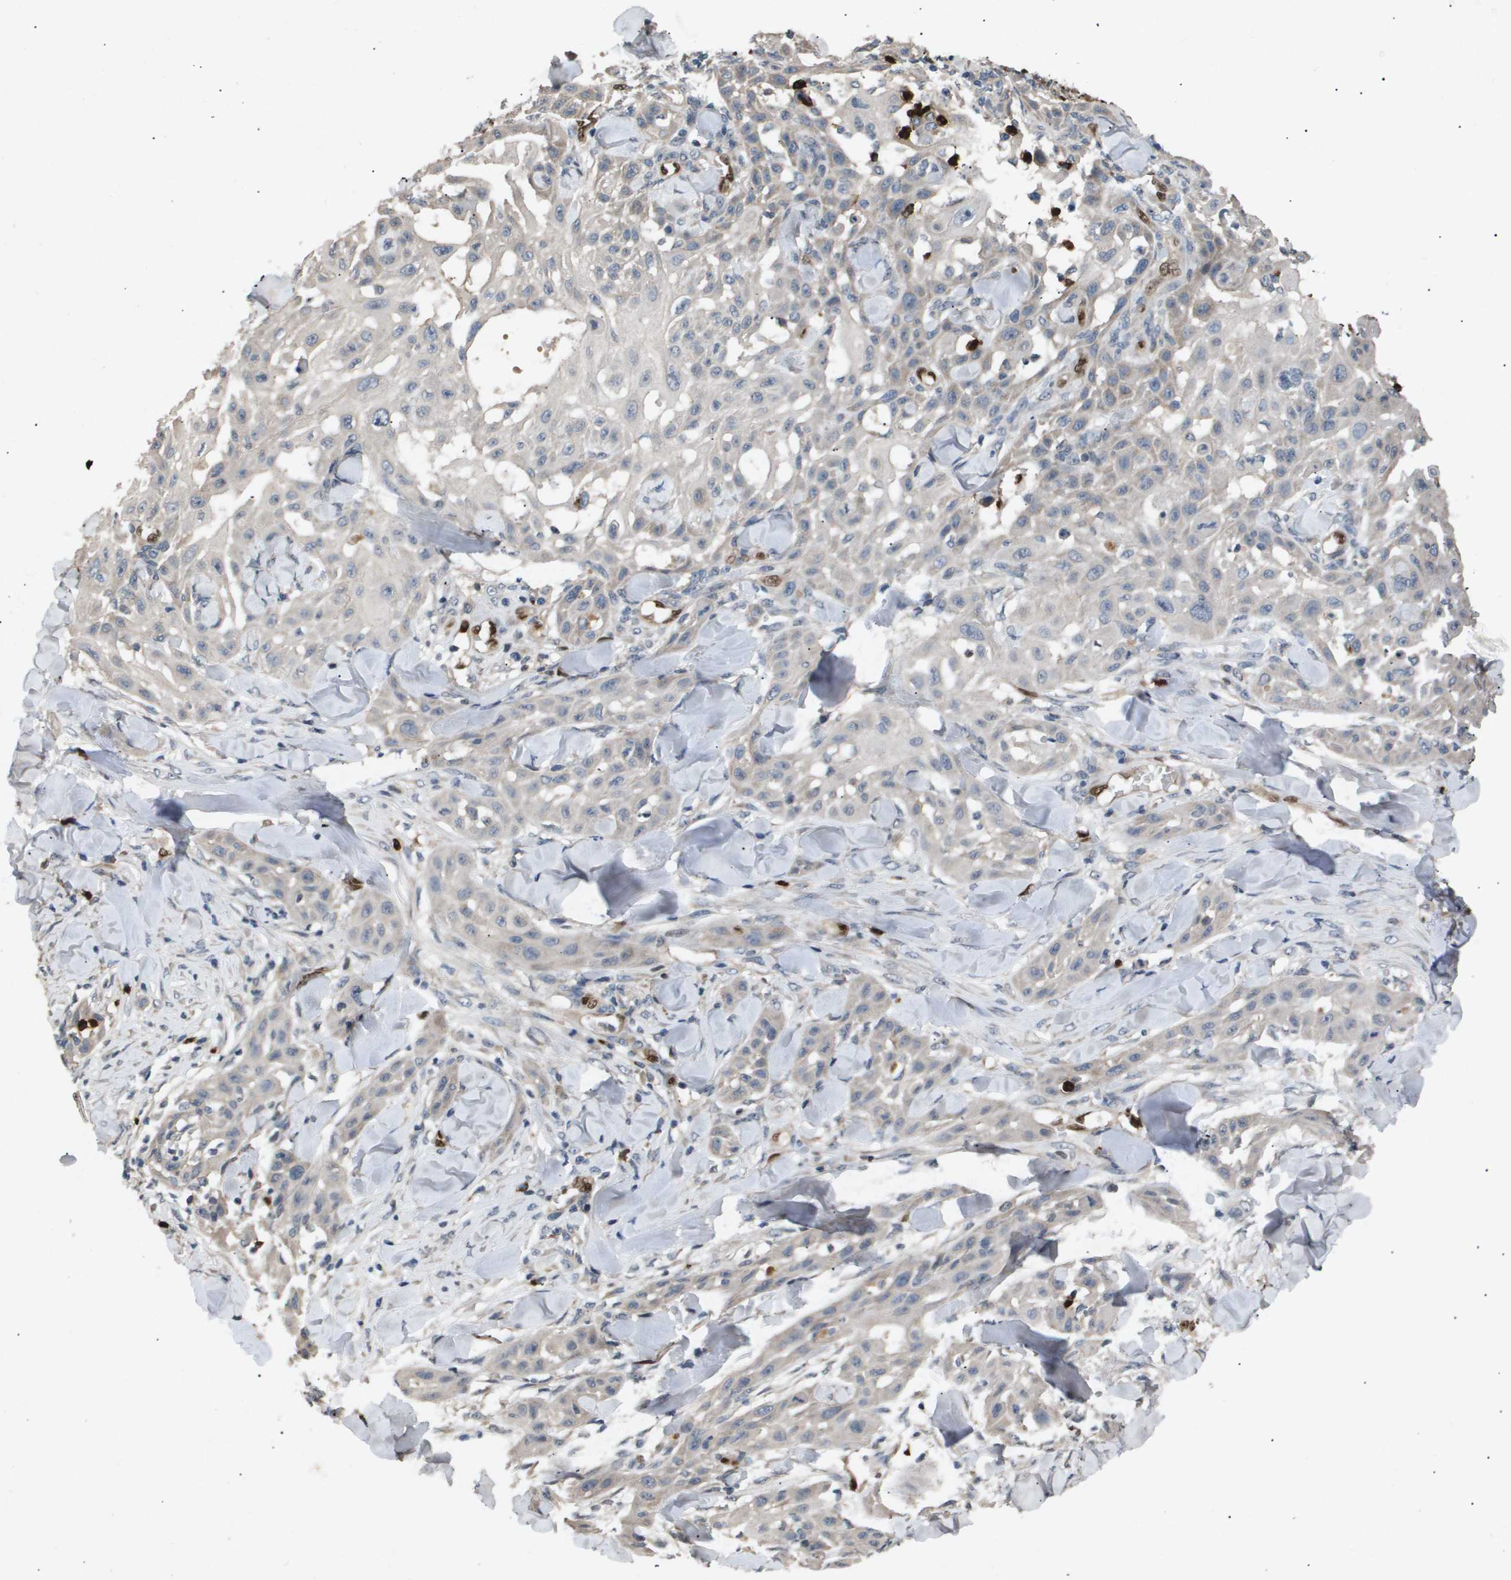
{"staining": {"intensity": "negative", "quantity": "none", "location": "none"}, "tissue": "skin cancer", "cell_type": "Tumor cells", "image_type": "cancer", "snomed": [{"axis": "morphology", "description": "Squamous cell carcinoma, NOS"}, {"axis": "topography", "description": "Skin"}], "caption": "Protein analysis of skin squamous cell carcinoma displays no significant expression in tumor cells.", "gene": "ERG", "patient": {"sex": "male", "age": 24}}